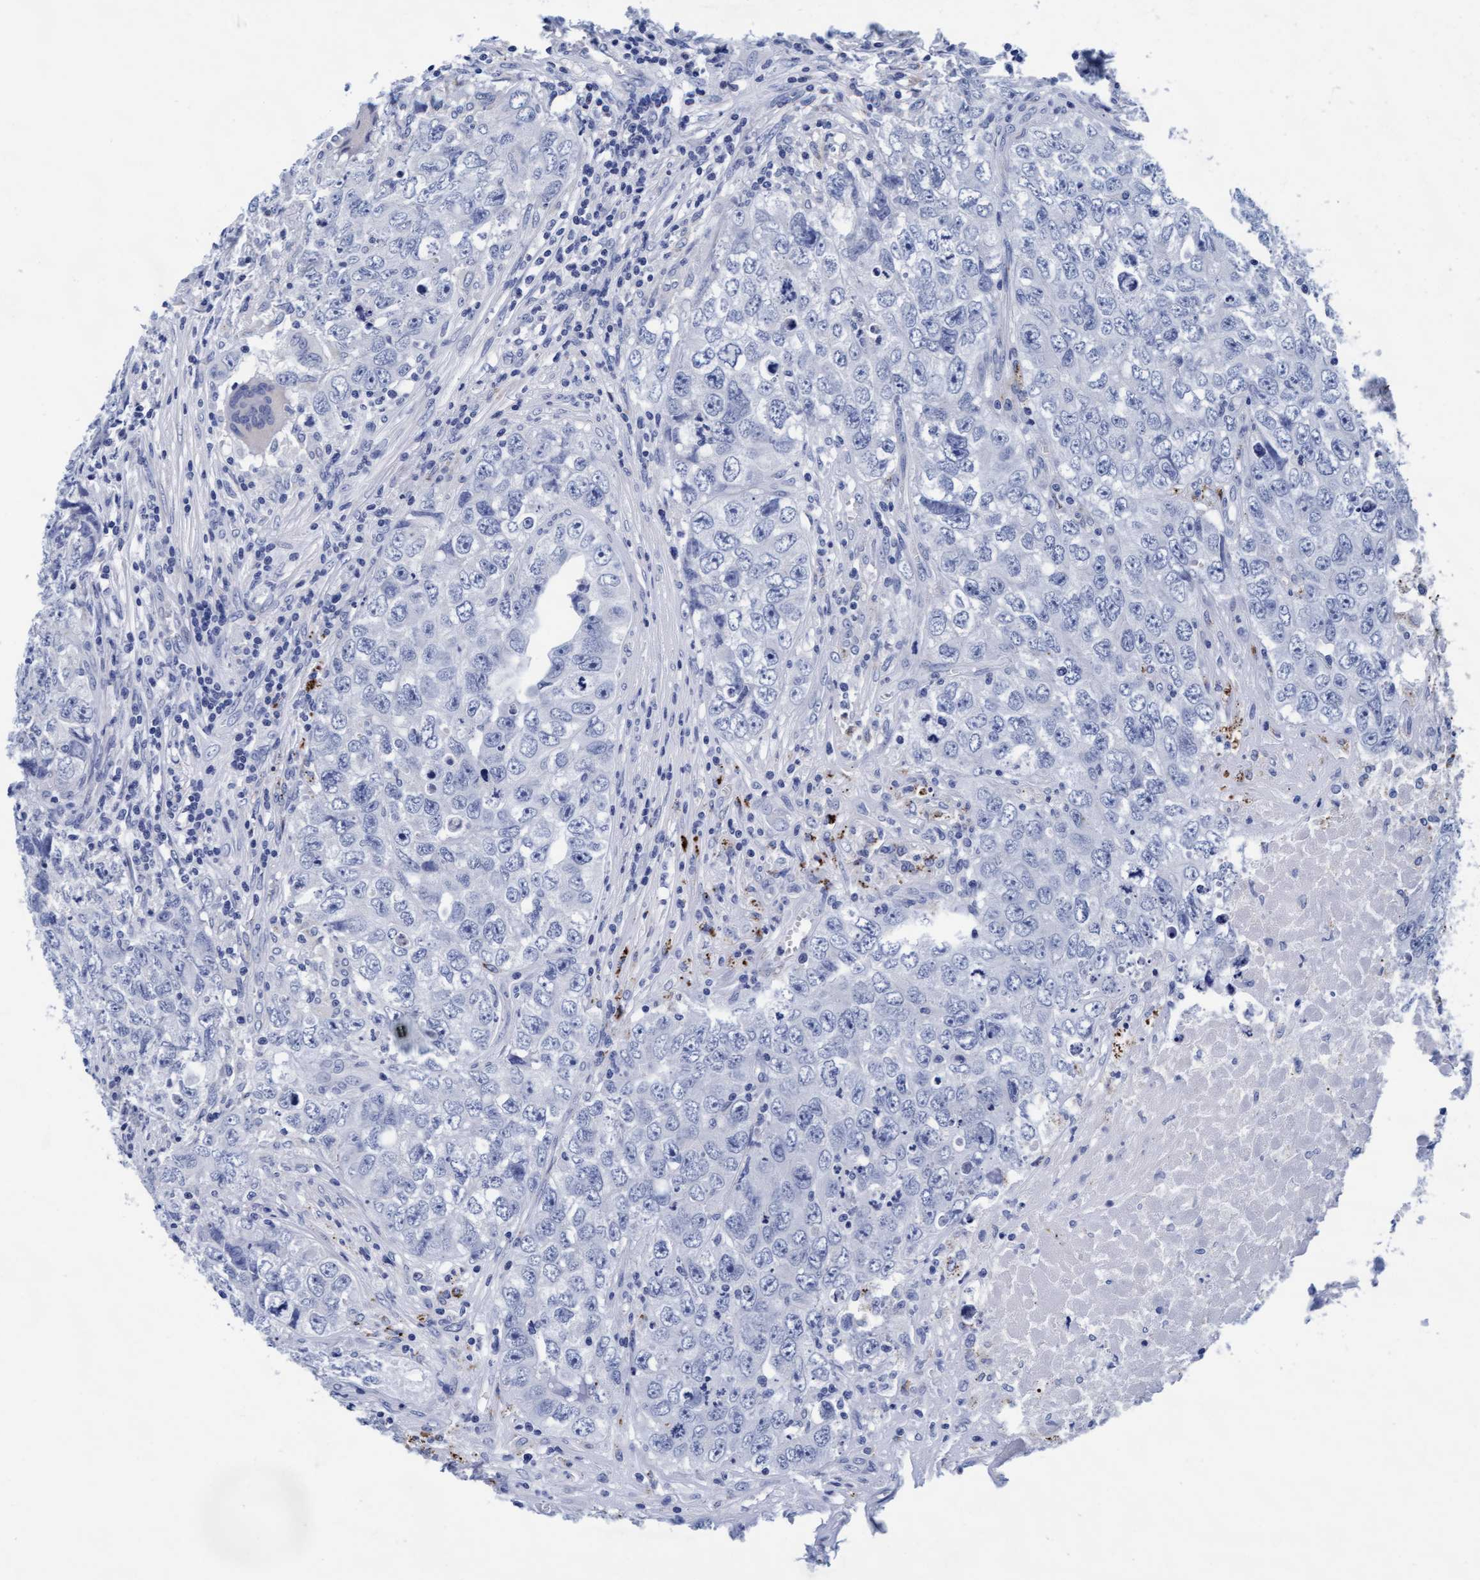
{"staining": {"intensity": "negative", "quantity": "none", "location": "none"}, "tissue": "testis cancer", "cell_type": "Tumor cells", "image_type": "cancer", "snomed": [{"axis": "morphology", "description": "Seminoma, NOS"}, {"axis": "morphology", "description": "Carcinoma, Embryonal, NOS"}, {"axis": "topography", "description": "Testis"}], "caption": "An immunohistochemistry (IHC) image of seminoma (testis) is shown. There is no staining in tumor cells of seminoma (testis). (DAB immunohistochemistry, high magnification).", "gene": "ARSG", "patient": {"sex": "male", "age": 43}}